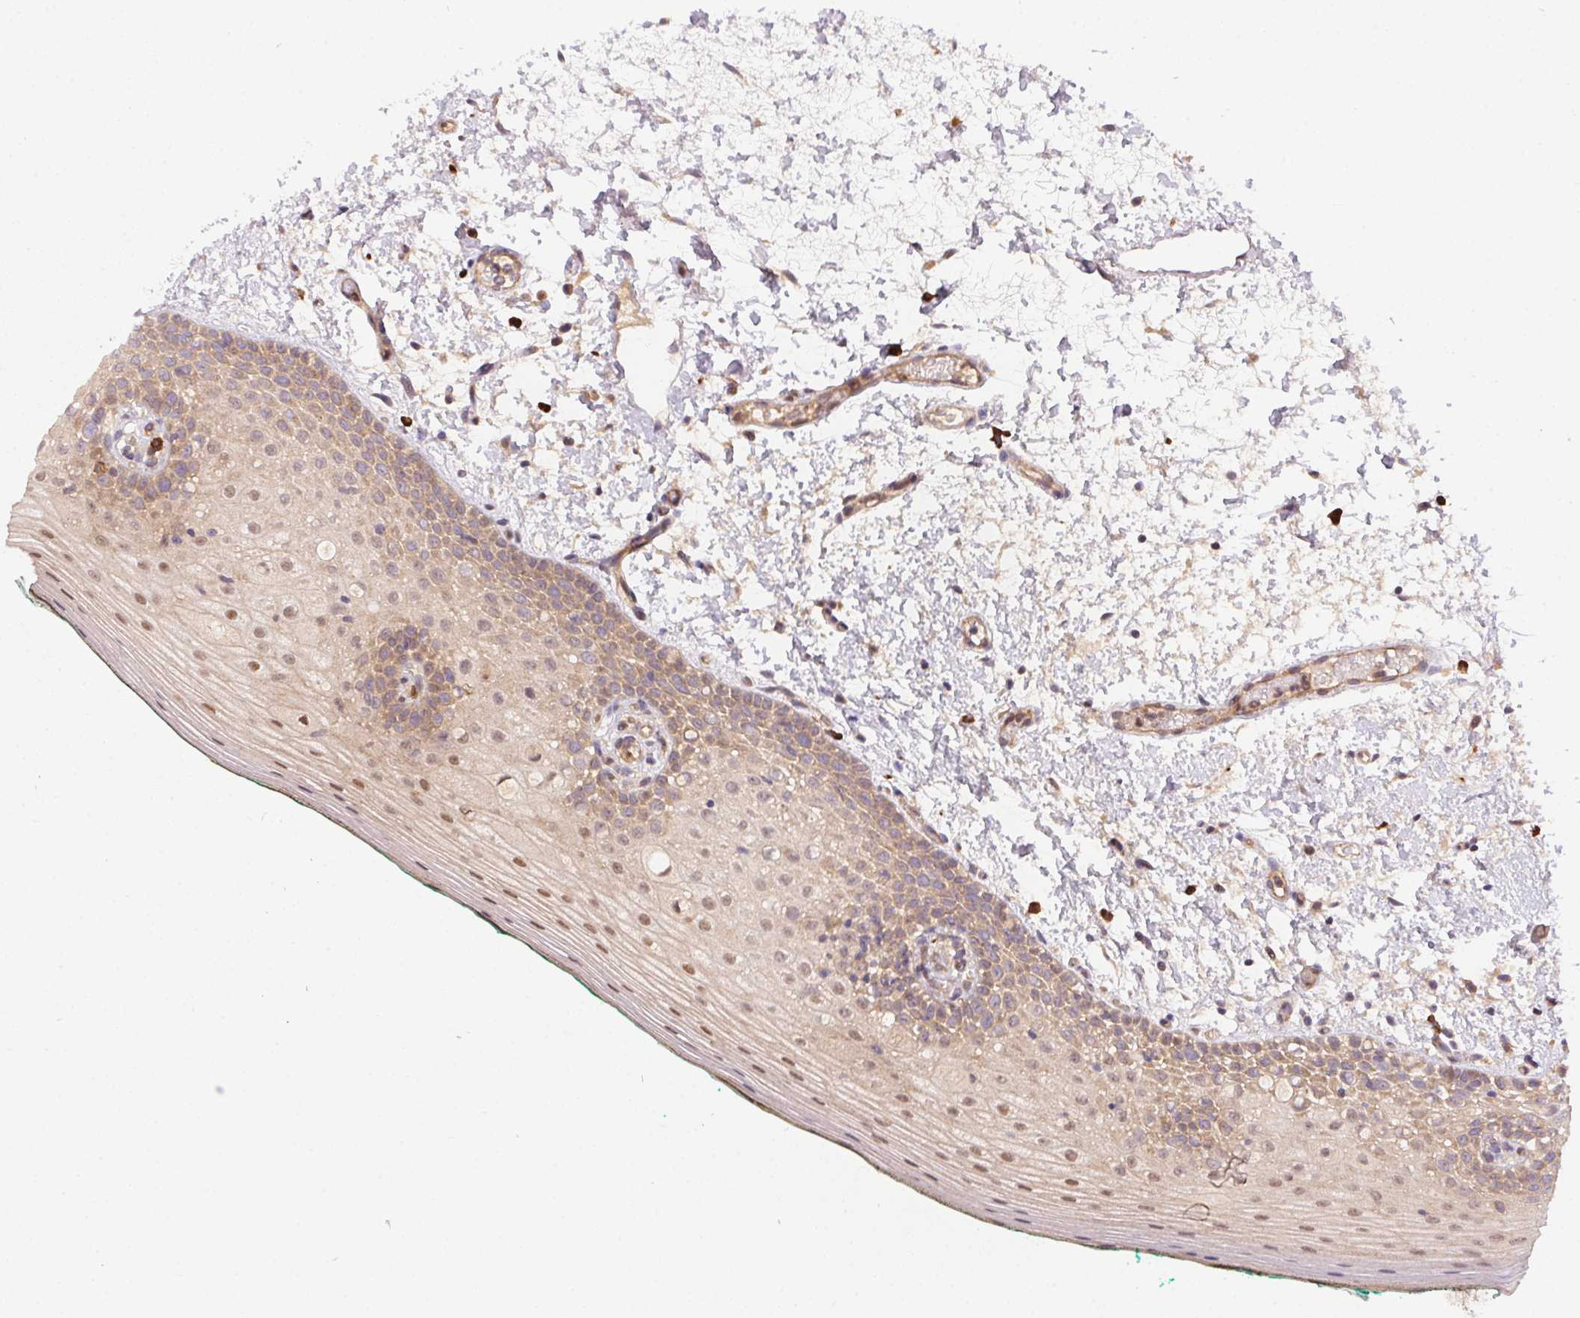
{"staining": {"intensity": "moderate", "quantity": "25%-75%", "location": "cytoplasmic/membranous,nuclear"}, "tissue": "oral mucosa", "cell_type": "Squamous epithelial cells", "image_type": "normal", "snomed": [{"axis": "morphology", "description": "Normal tissue, NOS"}, {"axis": "topography", "description": "Oral tissue"}], "caption": "A high-resolution image shows IHC staining of benign oral mucosa, which shows moderate cytoplasmic/membranous,nuclear expression in about 25%-75% of squamous epithelial cells.", "gene": "NUDT16", "patient": {"sex": "female", "age": 83}}